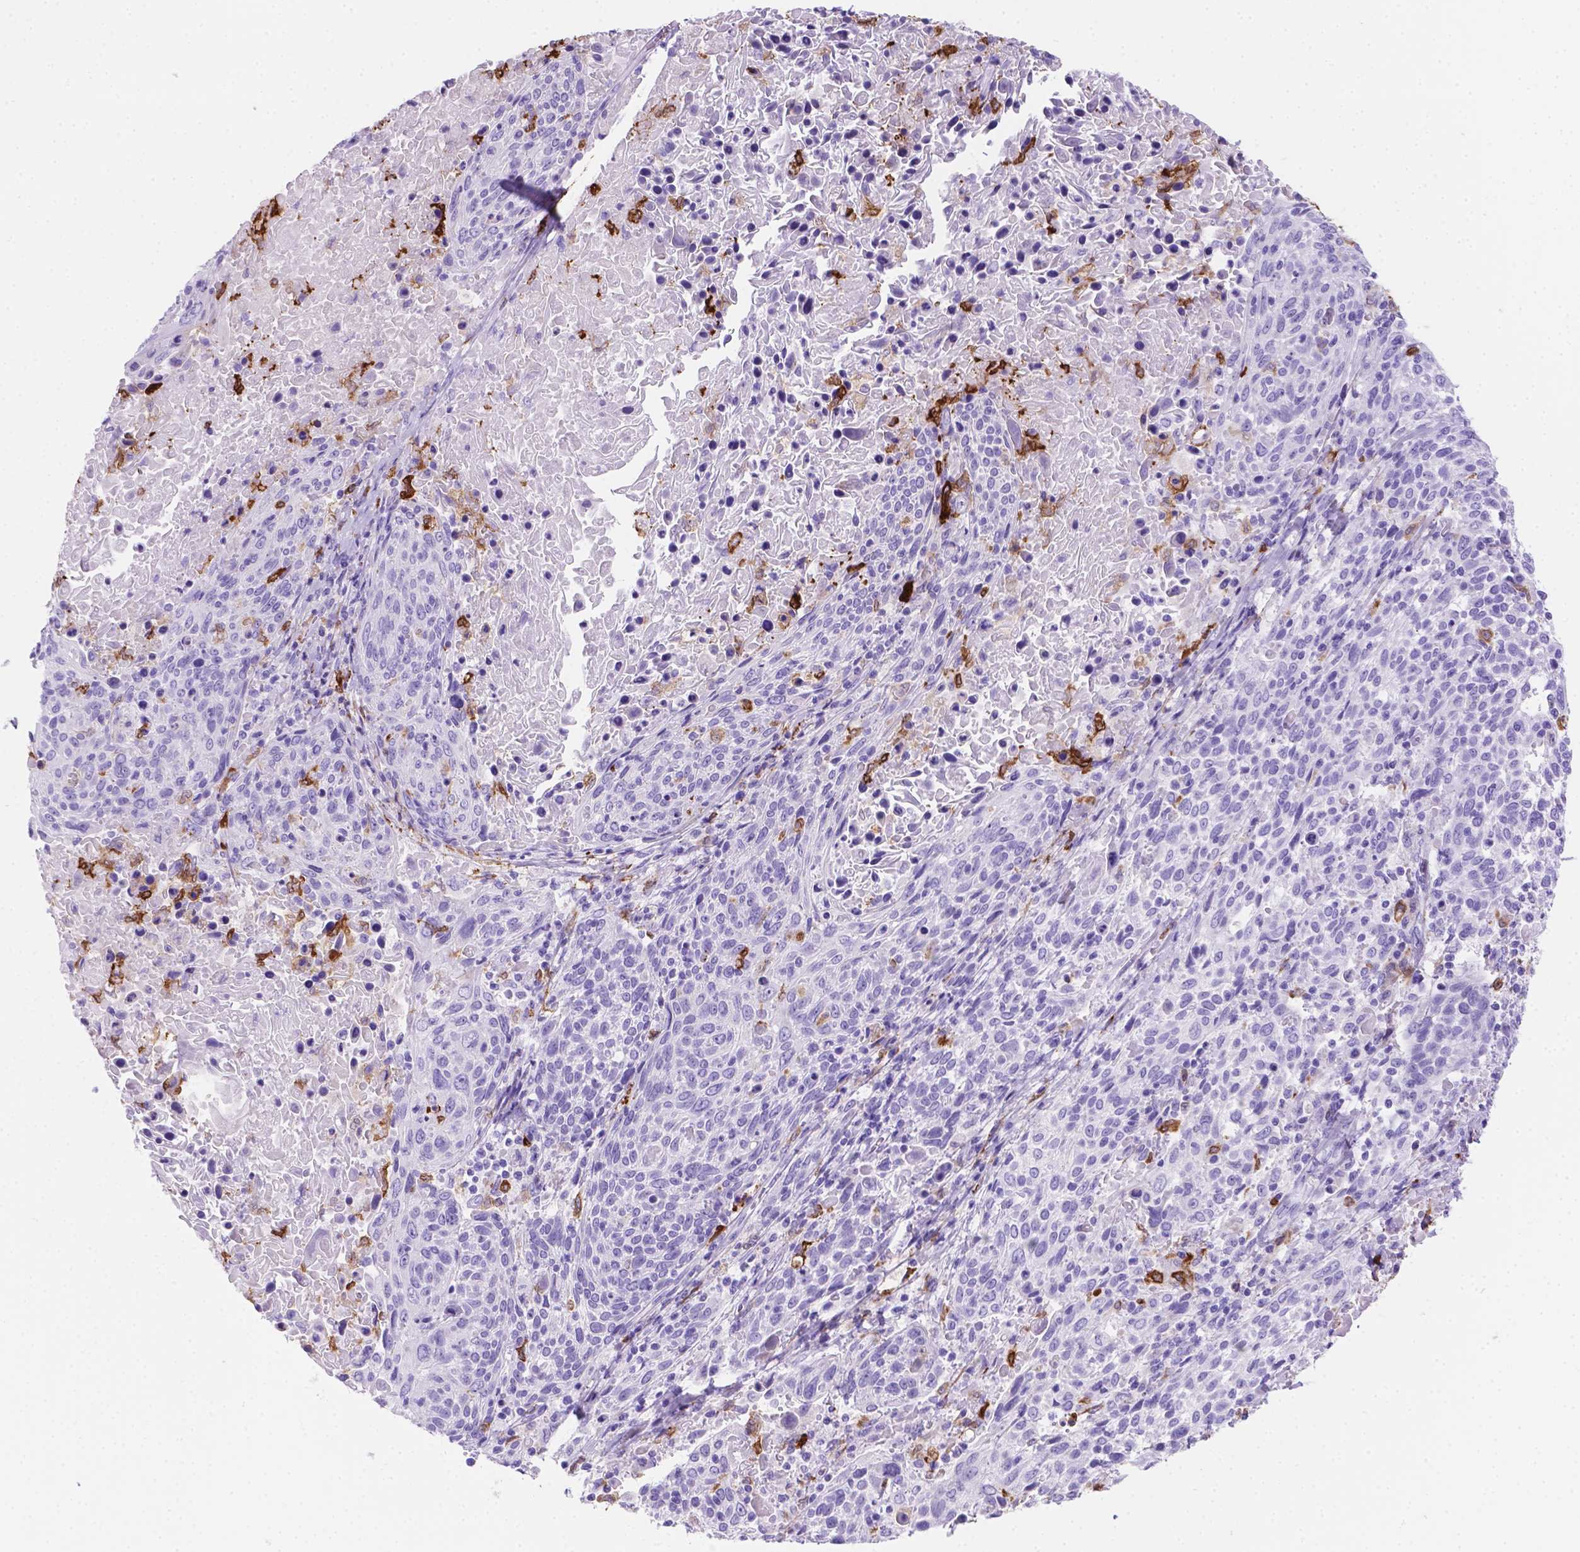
{"staining": {"intensity": "negative", "quantity": "none", "location": "none"}, "tissue": "cervical cancer", "cell_type": "Tumor cells", "image_type": "cancer", "snomed": [{"axis": "morphology", "description": "Squamous cell carcinoma, NOS"}, {"axis": "topography", "description": "Cervix"}], "caption": "The micrograph displays no significant expression in tumor cells of cervical squamous cell carcinoma.", "gene": "MACF1", "patient": {"sex": "female", "age": 61}}